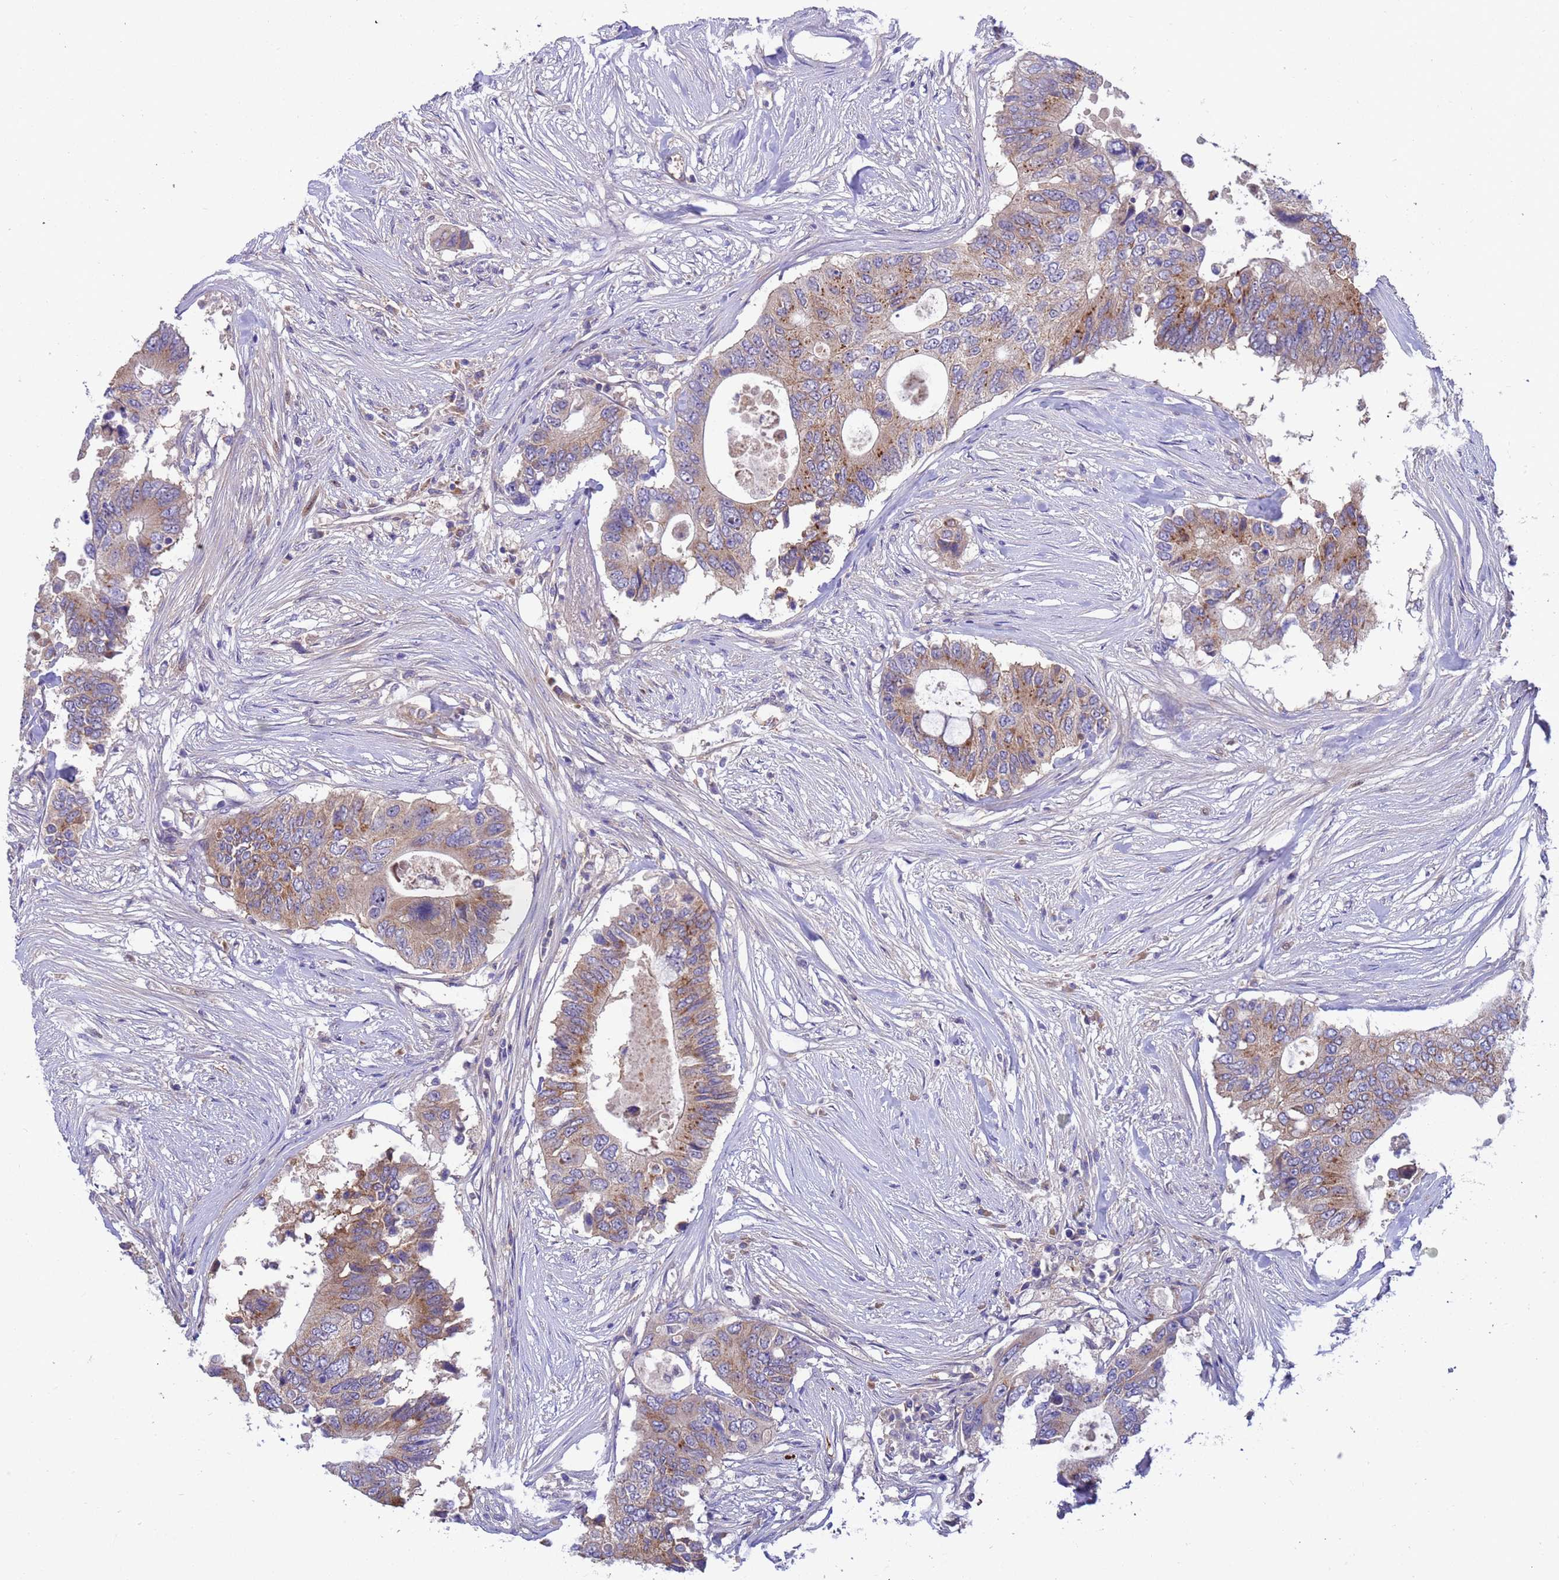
{"staining": {"intensity": "moderate", "quantity": "25%-75%", "location": "cytoplasmic/membranous"}, "tissue": "colorectal cancer", "cell_type": "Tumor cells", "image_type": "cancer", "snomed": [{"axis": "morphology", "description": "Adenocarcinoma, NOS"}, {"axis": "topography", "description": "Colon"}], "caption": "A photomicrograph showing moderate cytoplasmic/membranous staining in about 25%-75% of tumor cells in colorectal cancer, as visualized by brown immunohistochemical staining.", "gene": "FOXRED1", "patient": {"sex": "male", "age": 71}}